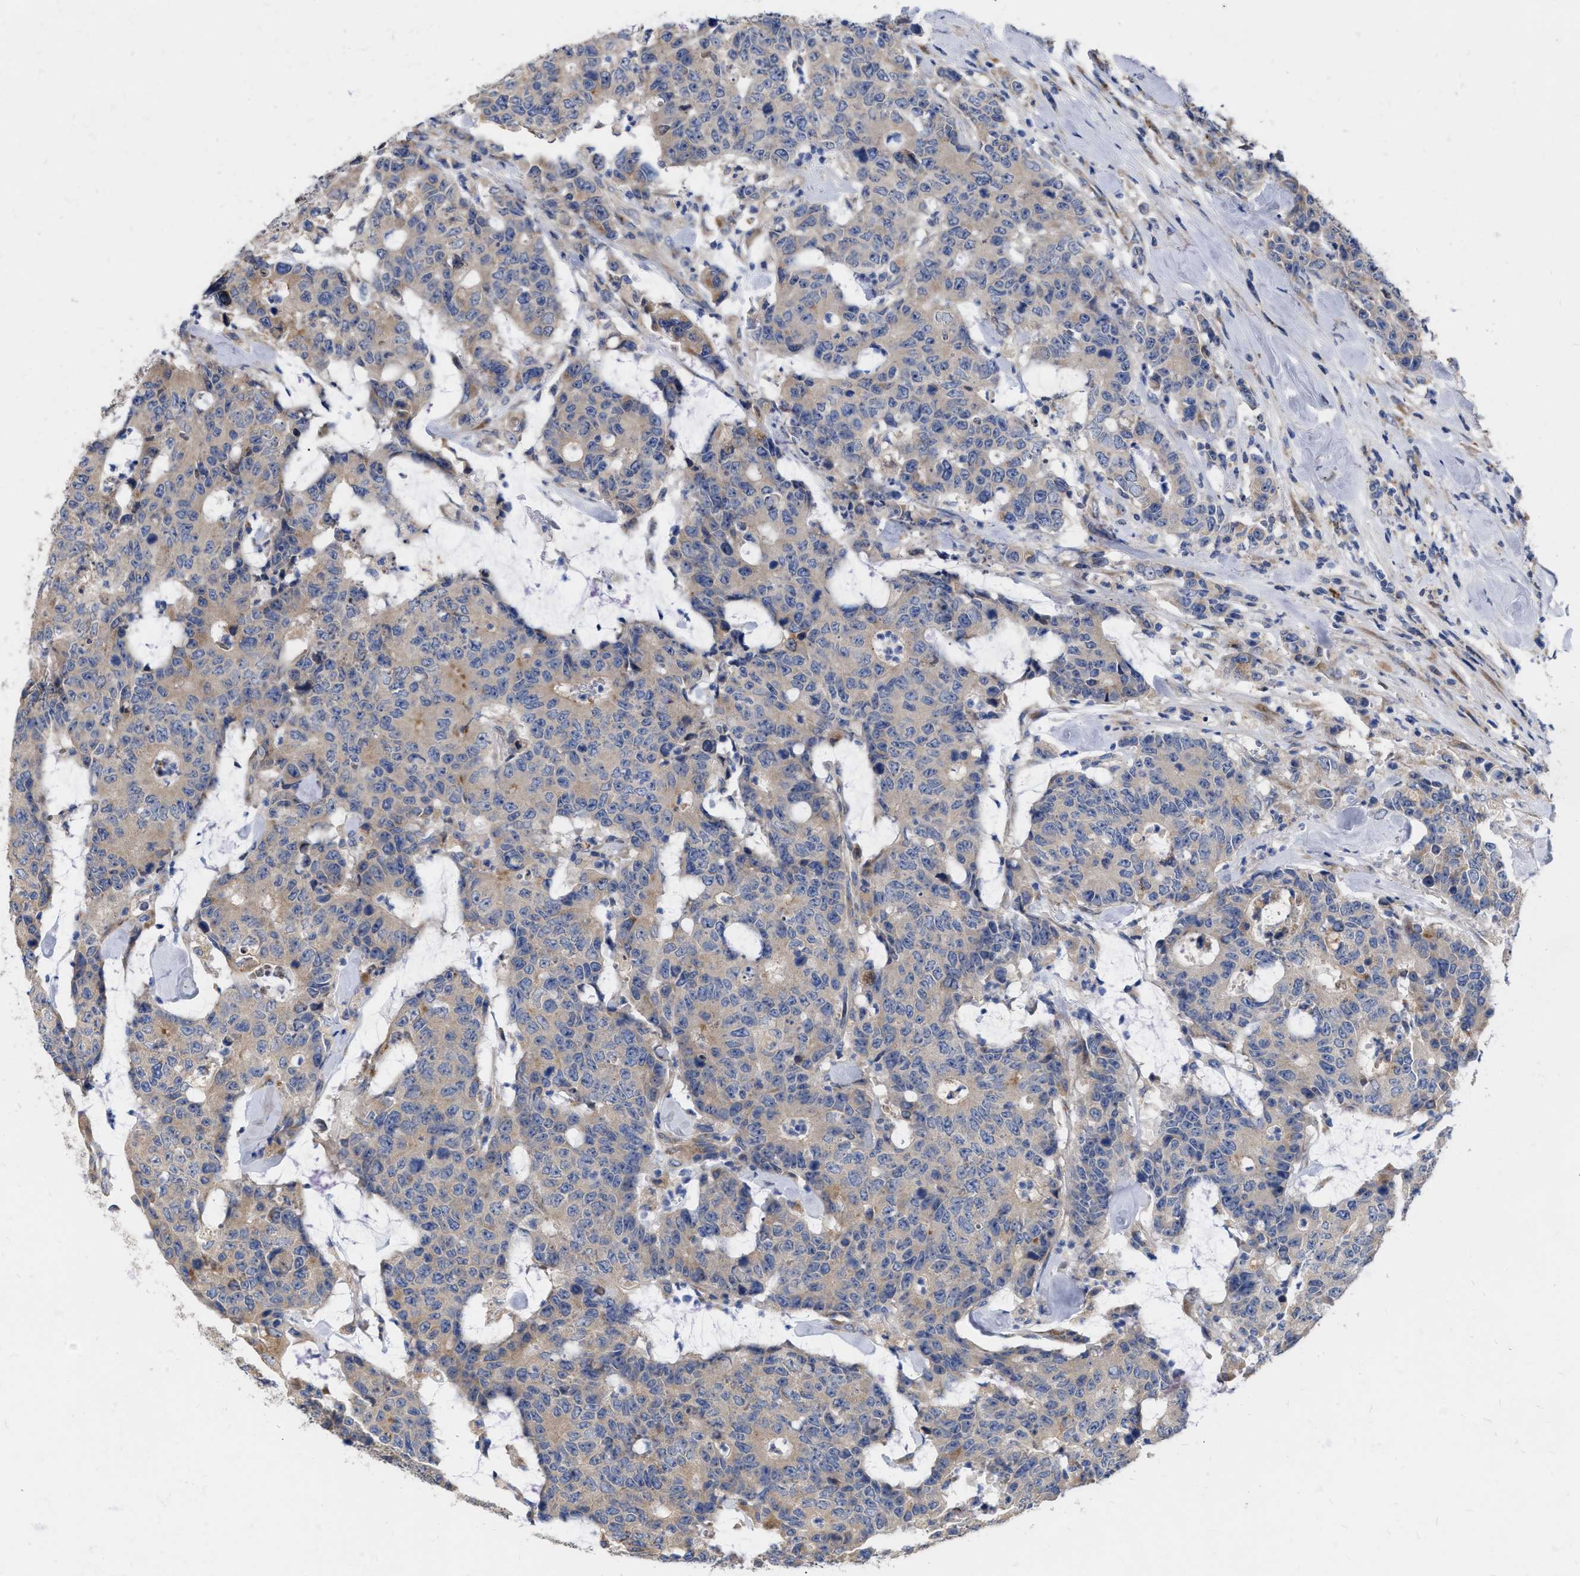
{"staining": {"intensity": "weak", "quantity": "<25%", "location": "cytoplasmic/membranous"}, "tissue": "colorectal cancer", "cell_type": "Tumor cells", "image_type": "cancer", "snomed": [{"axis": "morphology", "description": "Adenocarcinoma, NOS"}, {"axis": "topography", "description": "Colon"}], "caption": "Immunohistochemical staining of colorectal cancer reveals no significant staining in tumor cells. Brightfield microscopy of immunohistochemistry stained with DAB (3,3'-diaminobenzidine) (brown) and hematoxylin (blue), captured at high magnification.", "gene": "MLST8", "patient": {"sex": "female", "age": 86}}